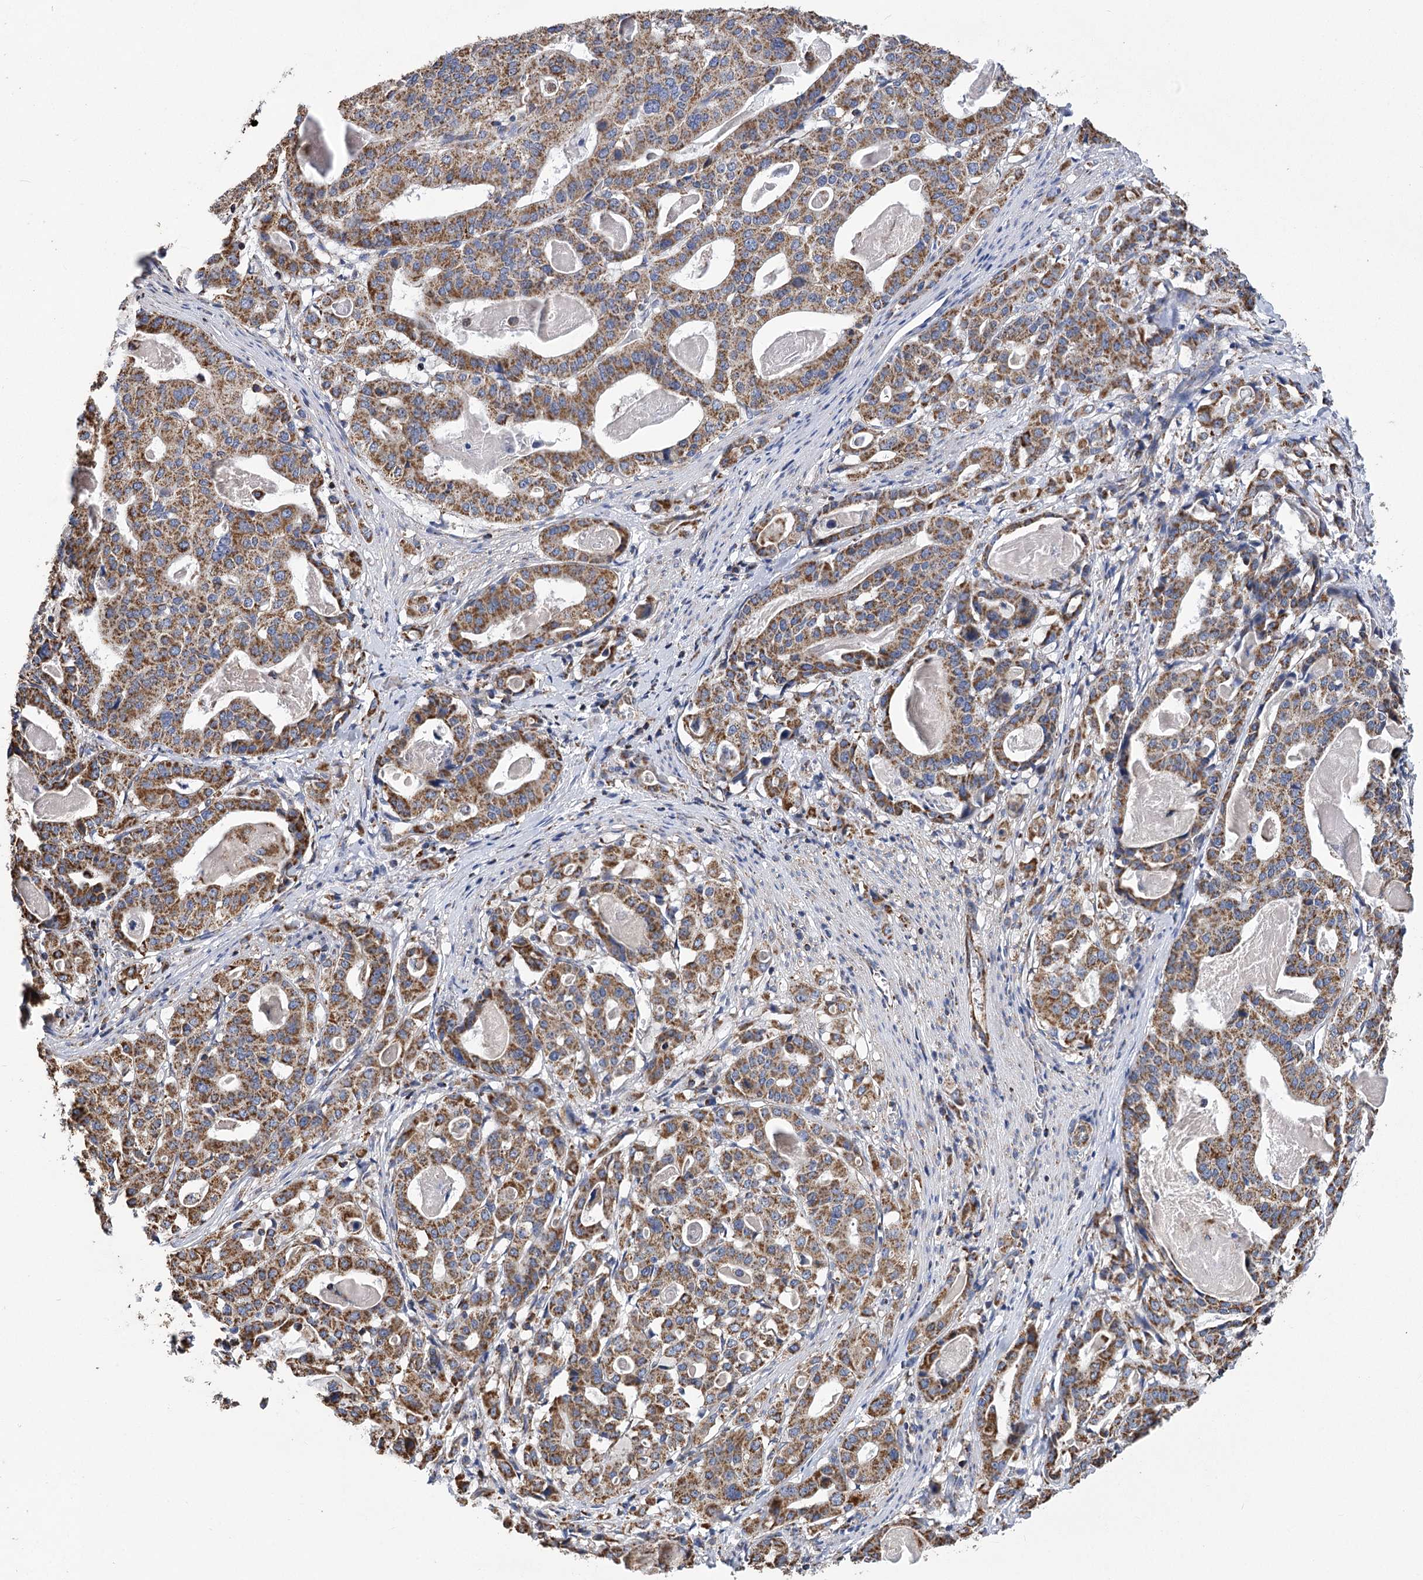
{"staining": {"intensity": "moderate", "quantity": ">75%", "location": "cytoplasmic/membranous"}, "tissue": "stomach cancer", "cell_type": "Tumor cells", "image_type": "cancer", "snomed": [{"axis": "morphology", "description": "Adenocarcinoma, NOS"}, {"axis": "topography", "description": "Stomach"}], "caption": "Stomach cancer (adenocarcinoma) stained with DAB (3,3'-diaminobenzidine) IHC demonstrates medium levels of moderate cytoplasmic/membranous positivity in approximately >75% of tumor cells.", "gene": "CCDC73", "patient": {"sex": "male", "age": 48}}